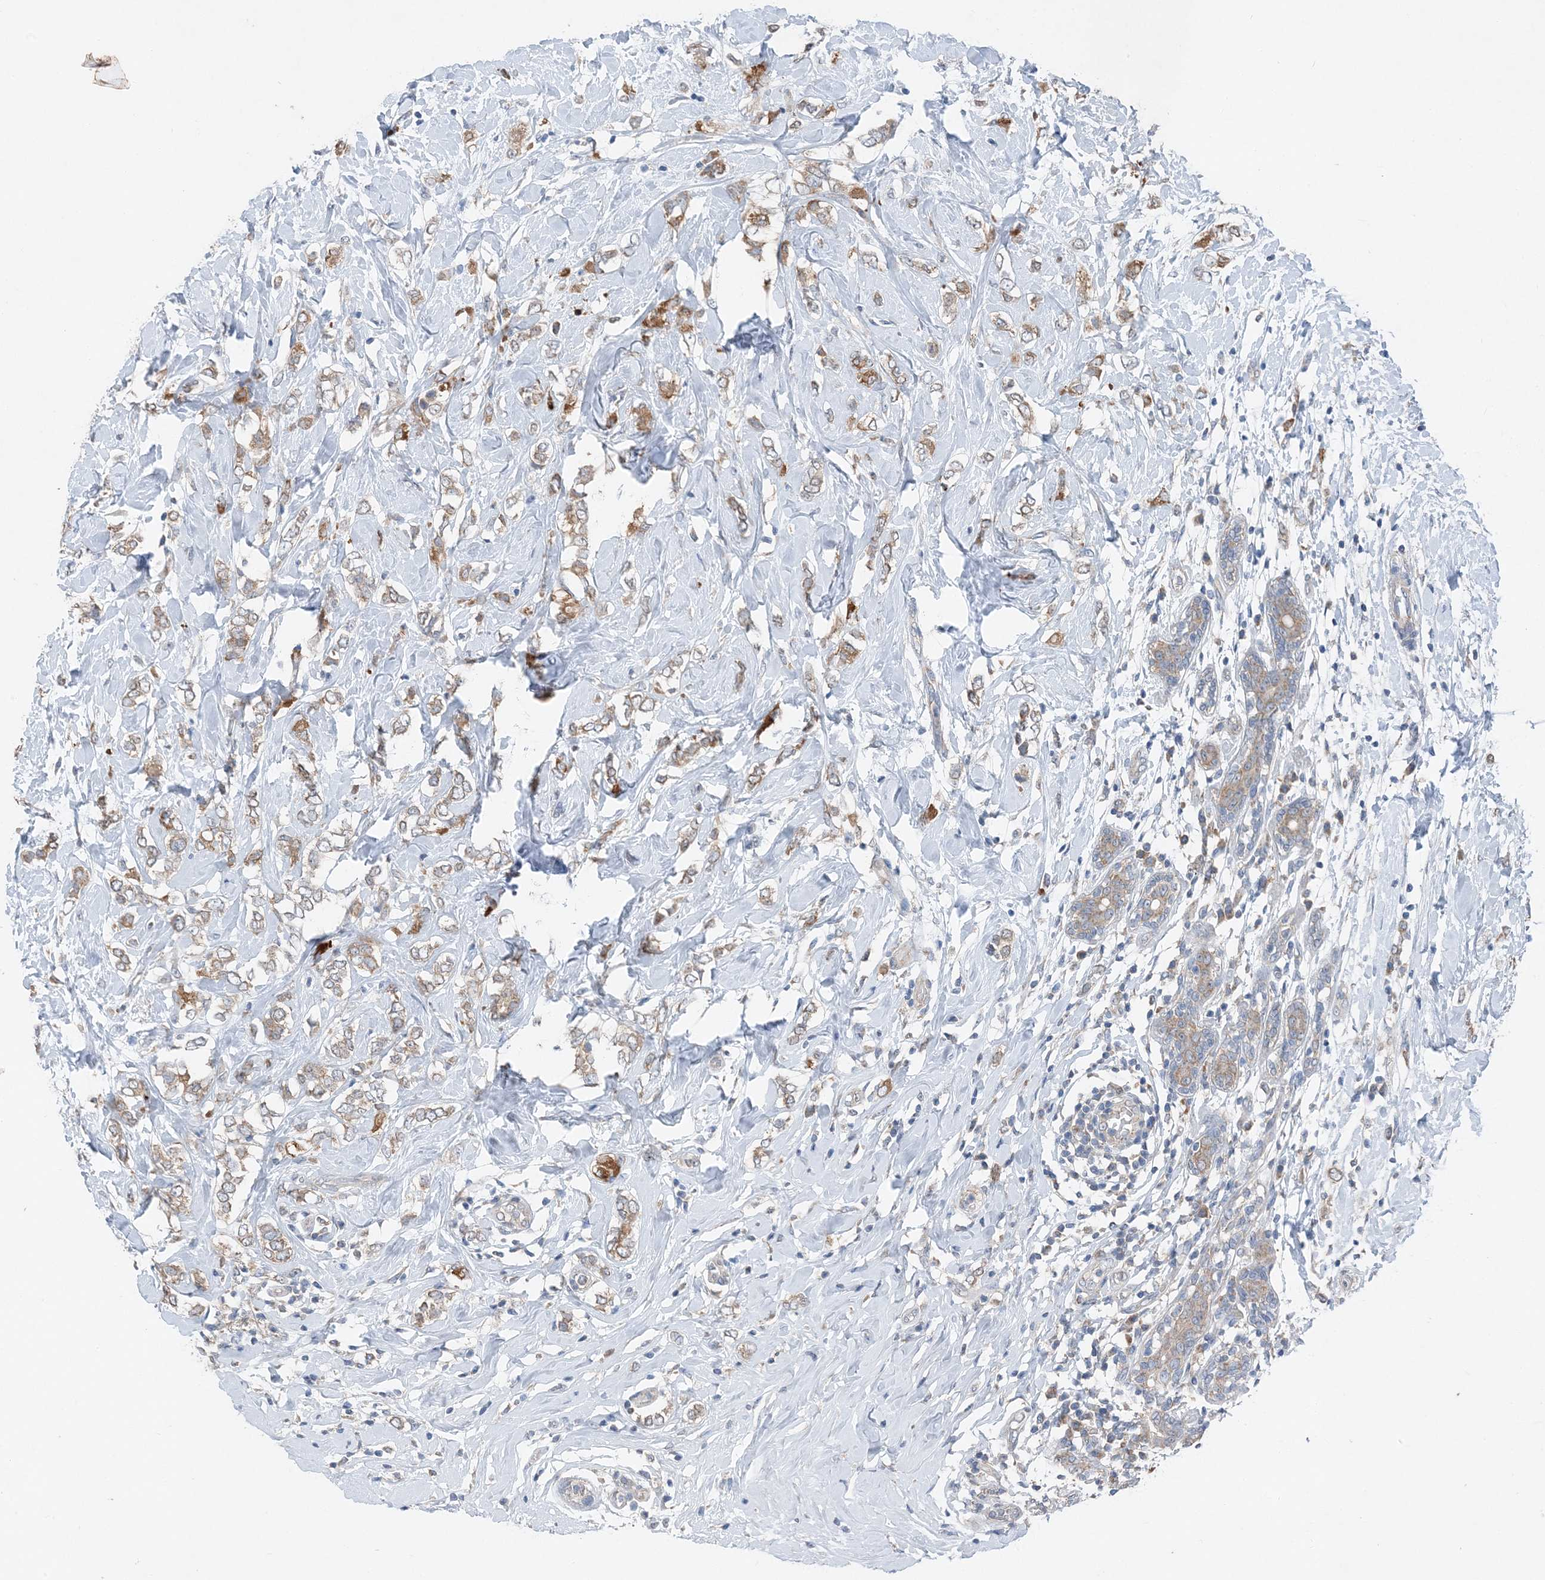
{"staining": {"intensity": "moderate", "quantity": "25%-75%", "location": "cytoplasmic/membranous"}, "tissue": "breast cancer", "cell_type": "Tumor cells", "image_type": "cancer", "snomed": [{"axis": "morphology", "description": "Normal tissue, NOS"}, {"axis": "morphology", "description": "Lobular carcinoma"}, {"axis": "topography", "description": "Breast"}], "caption": "Protein expression analysis of human breast cancer (lobular carcinoma) reveals moderate cytoplasmic/membranous staining in about 25%-75% of tumor cells.", "gene": "DHX30", "patient": {"sex": "female", "age": 47}}